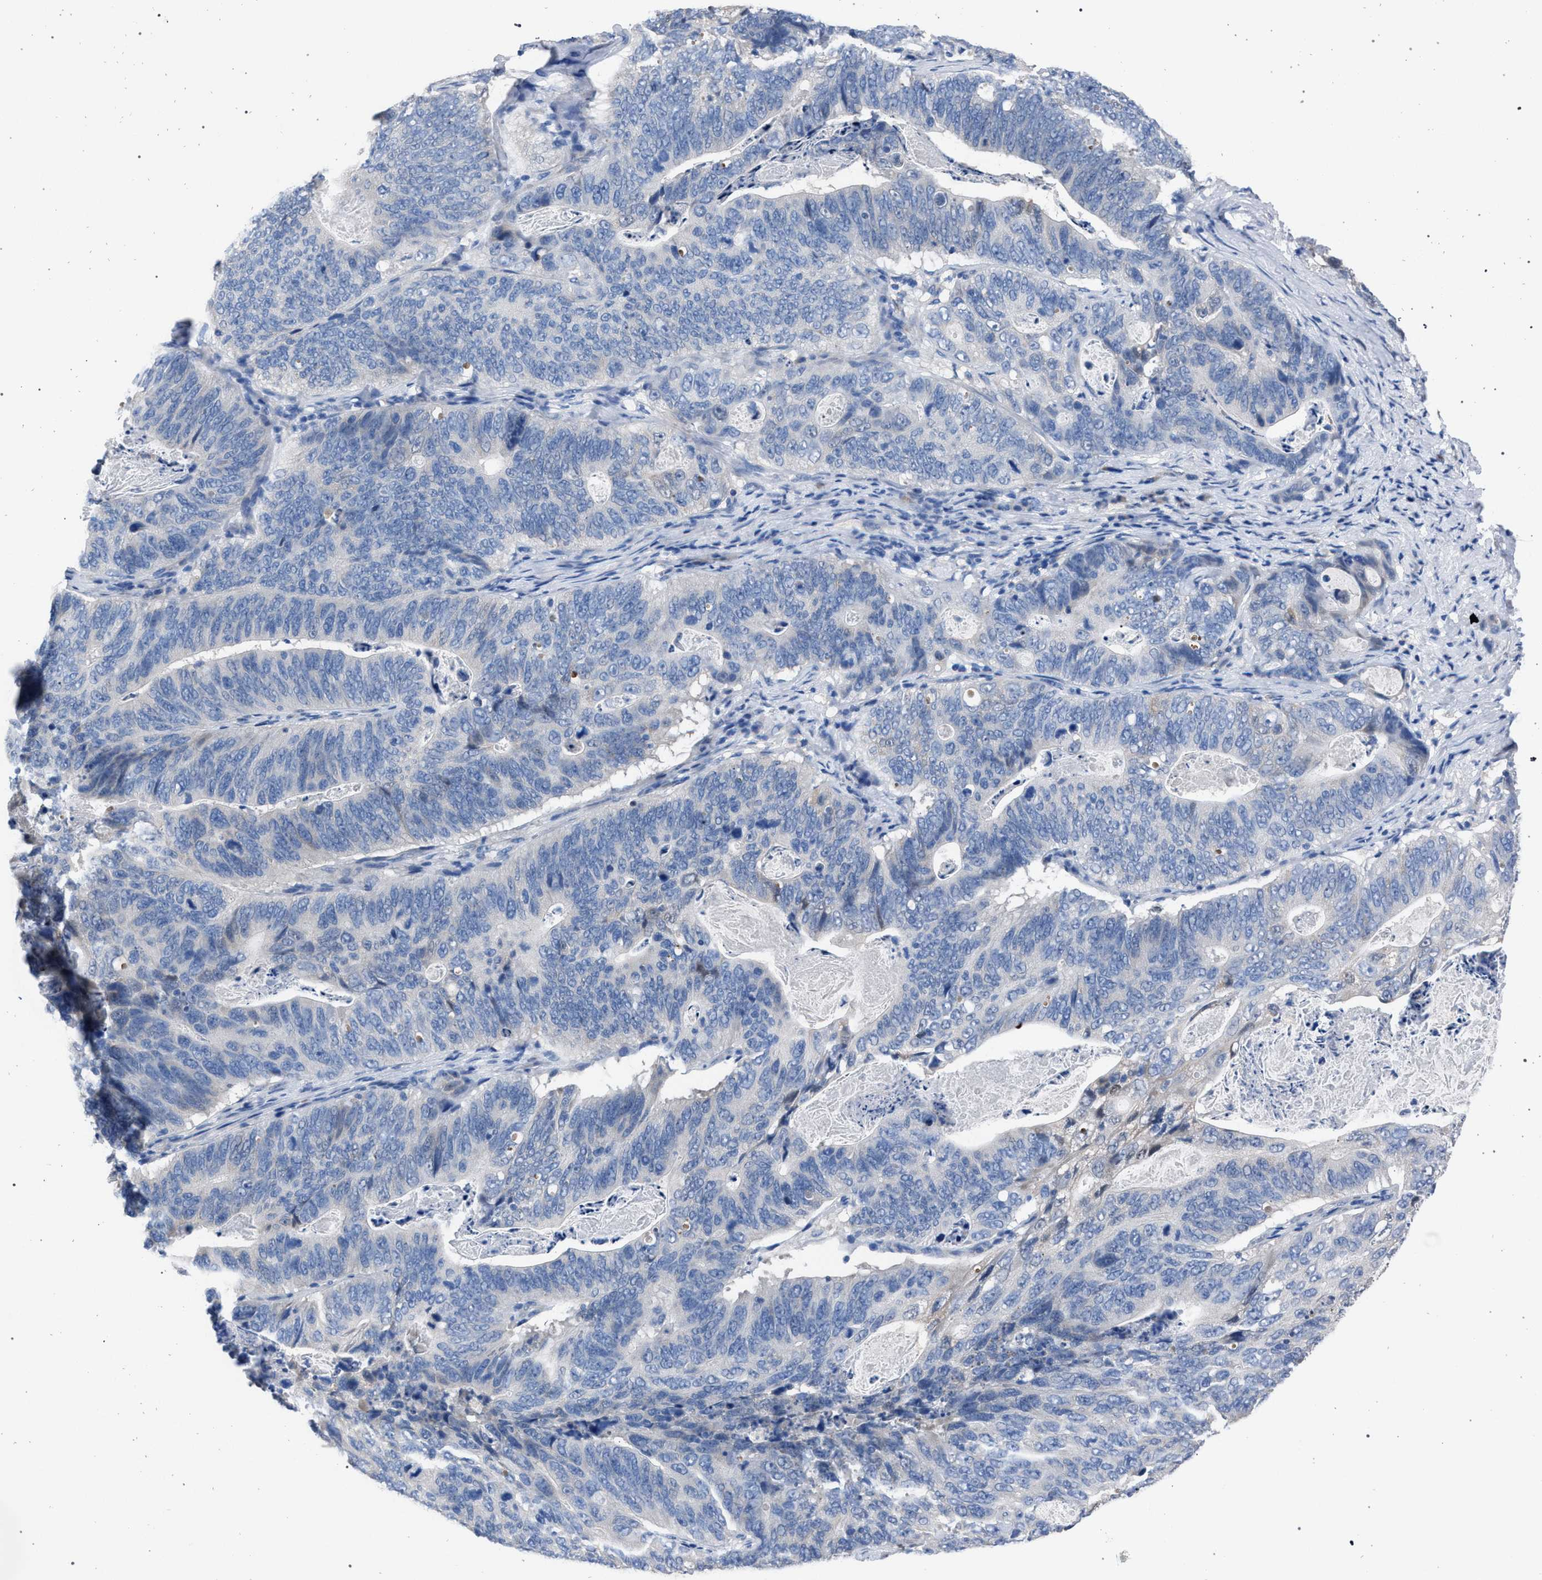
{"staining": {"intensity": "negative", "quantity": "none", "location": "none"}, "tissue": "stomach cancer", "cell_type": "Tumor cells", "image_type": "cancer", "snomed": [{"axis": "morphology", "description": "Normal tissue, NOS"}, {"axis": "morphology", "description": "Adenocarcinoma, NOS"}, {"axis": "topography", "description": "Stomach"}], "caption": "IHC image of neoplastic tissue: adenocarcinoma (stomach) stained with DAB demonstrates no significant protein staining in tumor cells.", "gene": "CRYZ", "patient": {"sex": "female", "age": 89}}